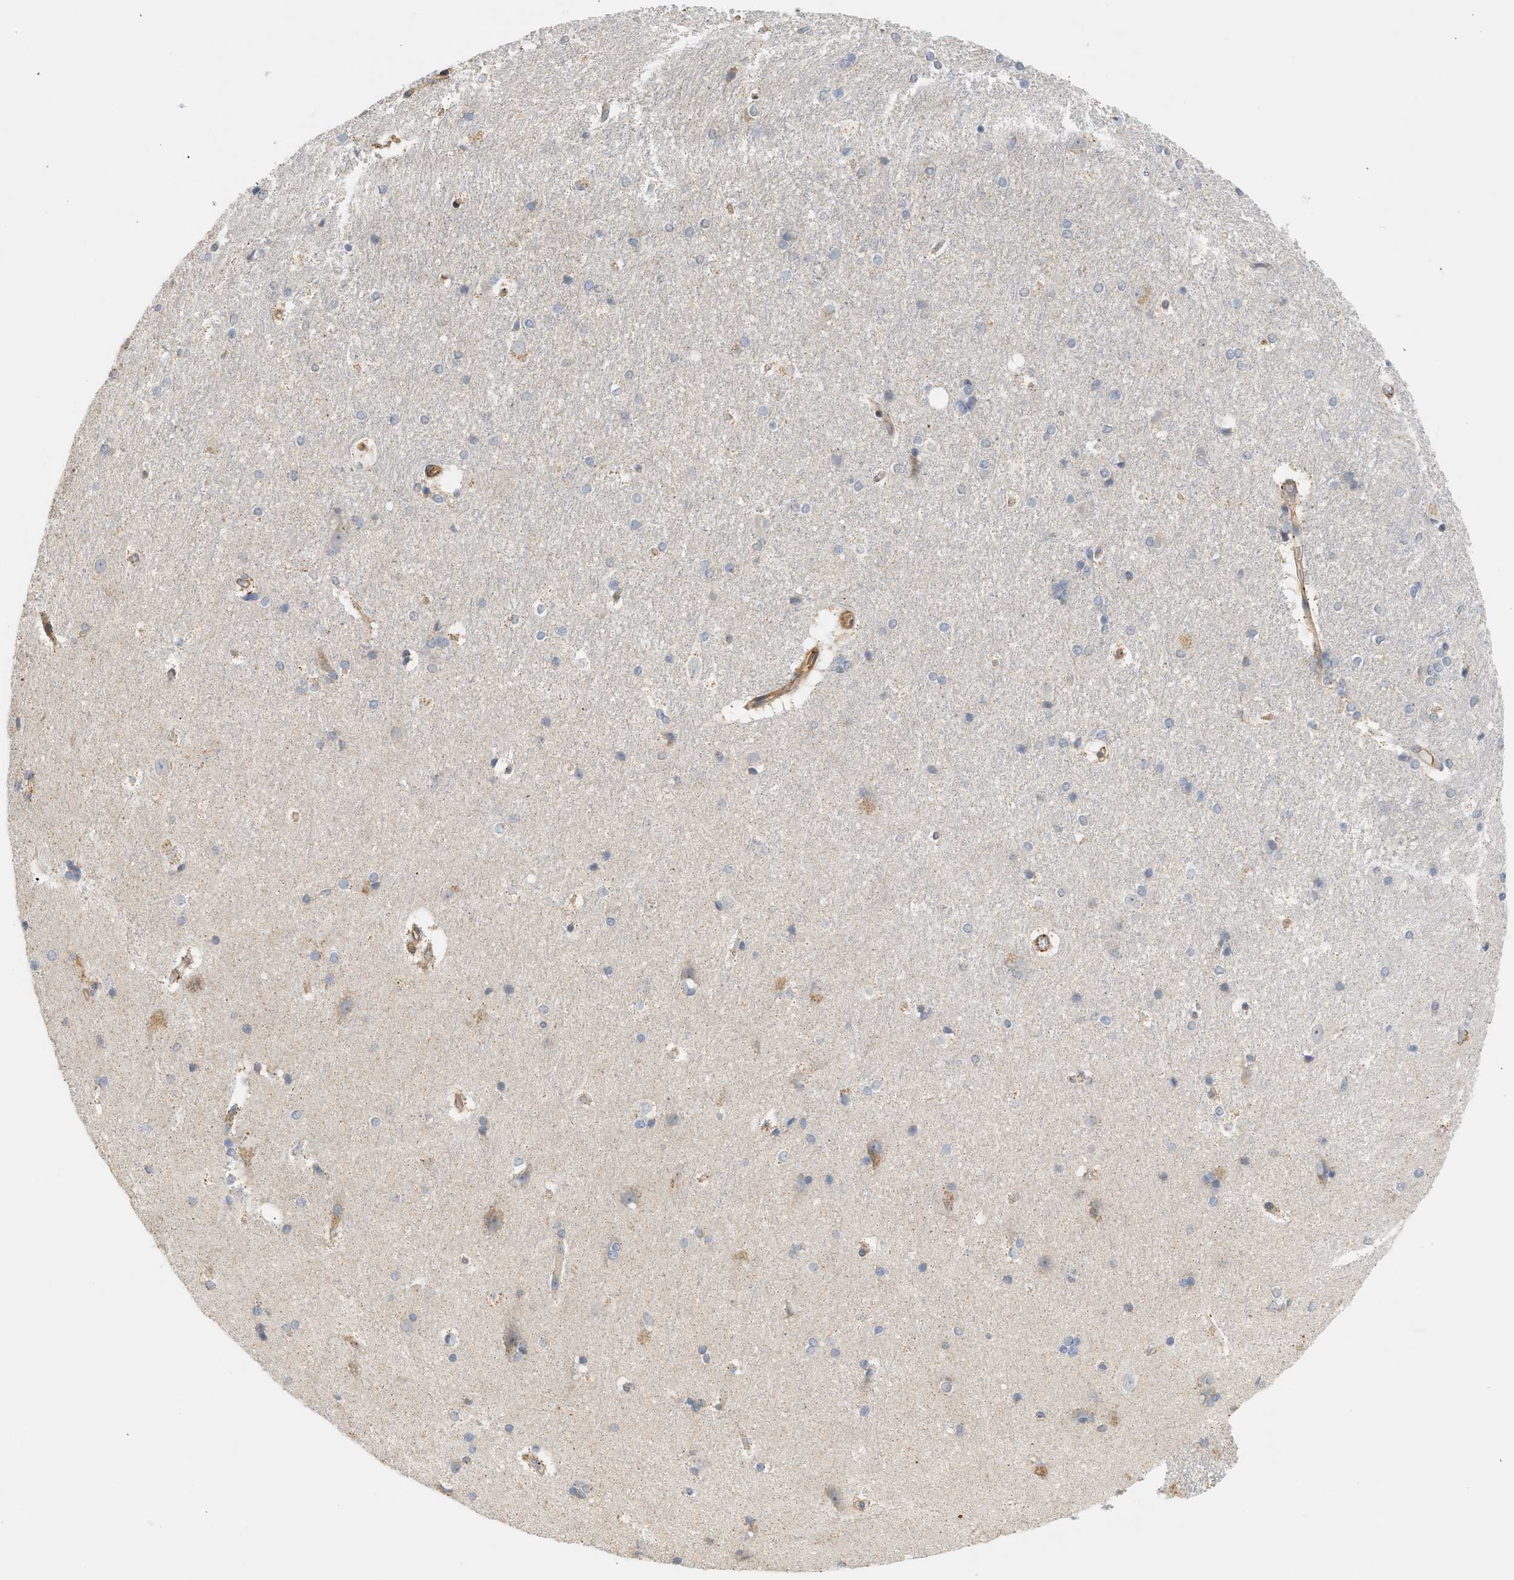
{"staining": {"intensity": "moderate", "quantity": "<25%", "location": "cytoplasmic/membranous"}, "tissue": "hippocampus", "cell_type": "Glial cells", "image_type": "normal", "snomed": [{"axis": "morphology", "description": "Normal tissue, NOS"}, {"axis": "topography", "description": "Hippocampus"}], "caption": "Immunohistochemical staining of unremarkable human hippocampus shows moderate cytoplasmic/membranous protein positivity in approximately <25% of glial cells.", "gene": "SVOP", "patient": {"sex": "female", "age": 19}}